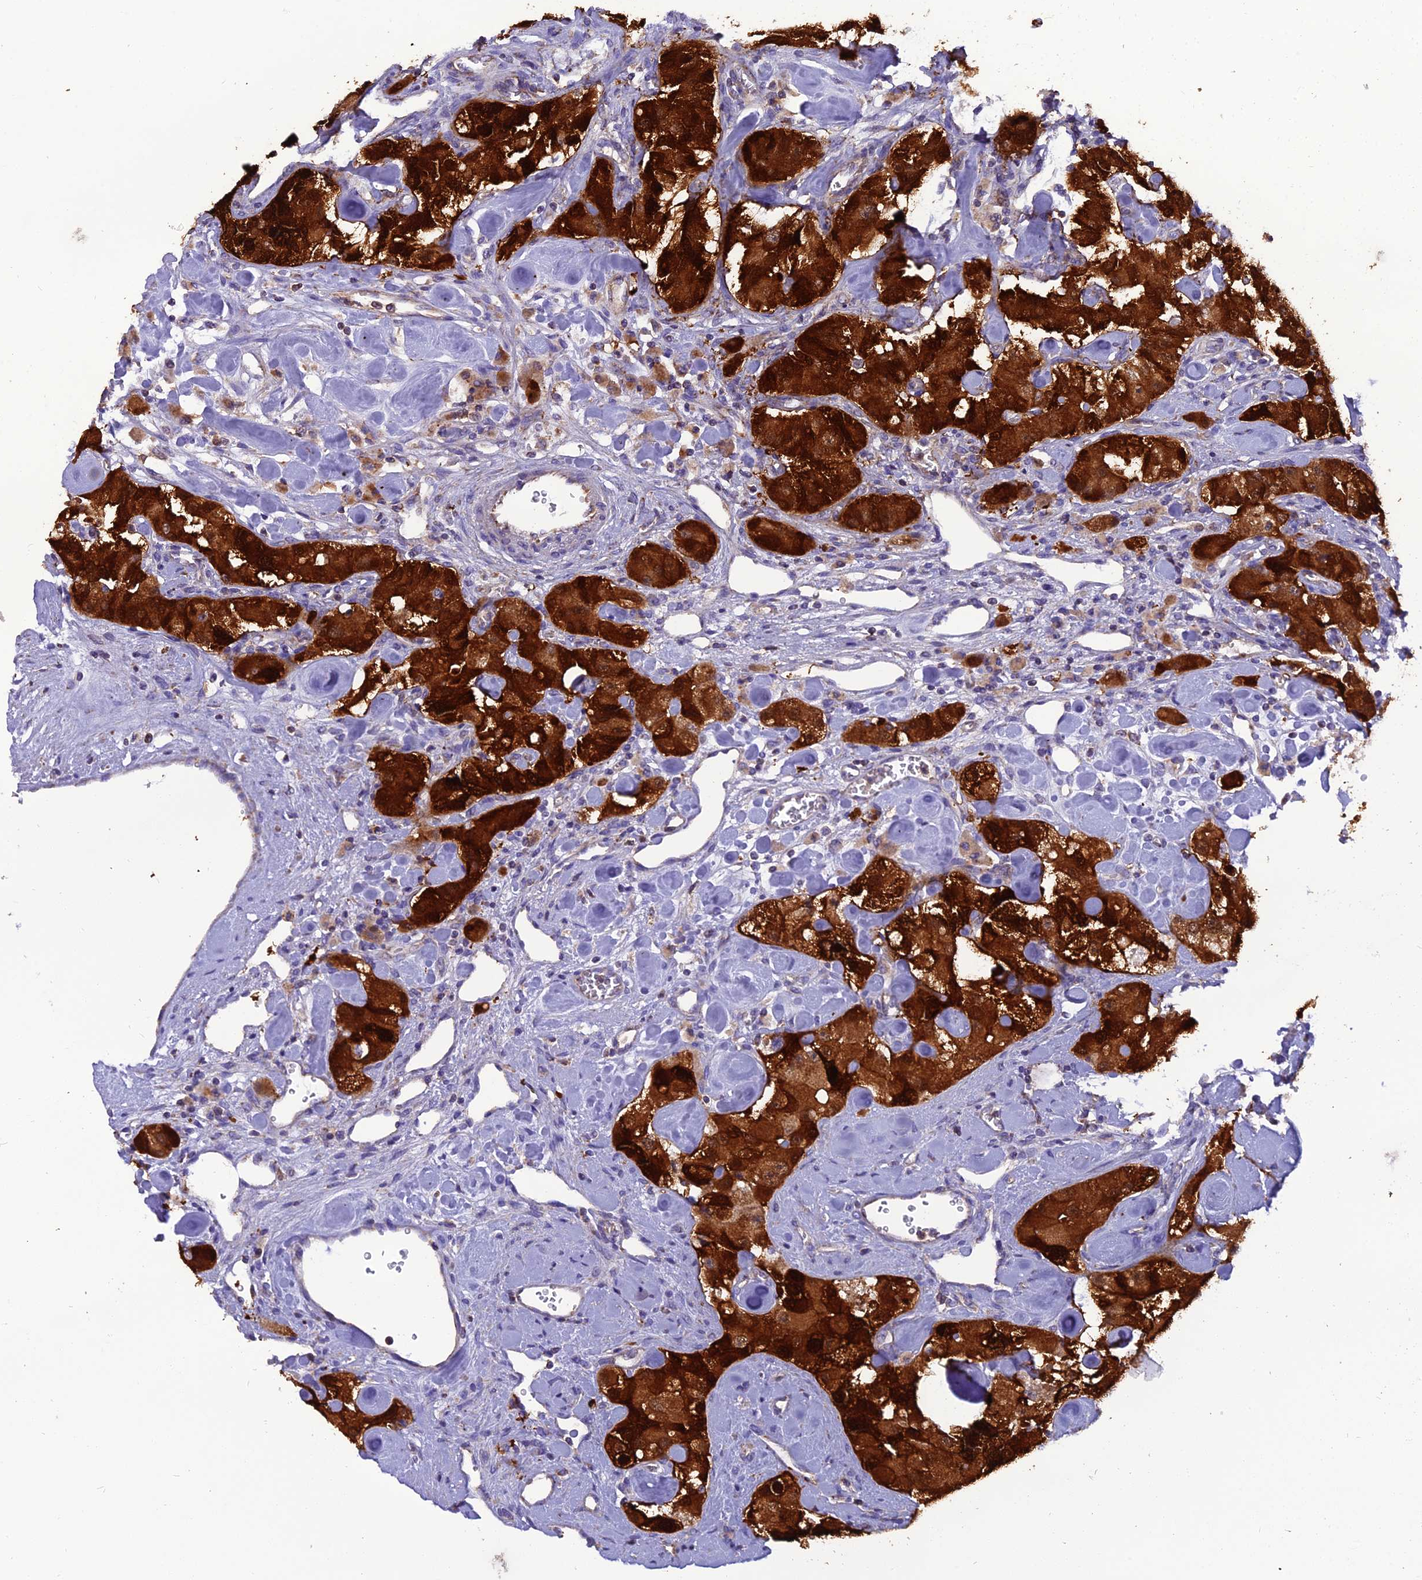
{"staining": {"intensity": "strong", "quantity": ">75%", "location": "cytoplasmic/membranous"}, "tissue": "carcinoid", "cell_type": "Tumor cells", "image_type": "cancer", "snomed": [{"axis": "morphology", "description": "Carcinoid, malignant, NOS"}, {"axis": "topography", "description": "Pancreas"}], "caption": "A micrograph of human carcinoid stained for a protein shows strong cytoplasmic/membranous brown staining in tumor cells. (DAB IHC, brown staining for protein, blue staining for nuclei).", "gene": "GPD1", "patient": {"sex": "male", "age": 41}}